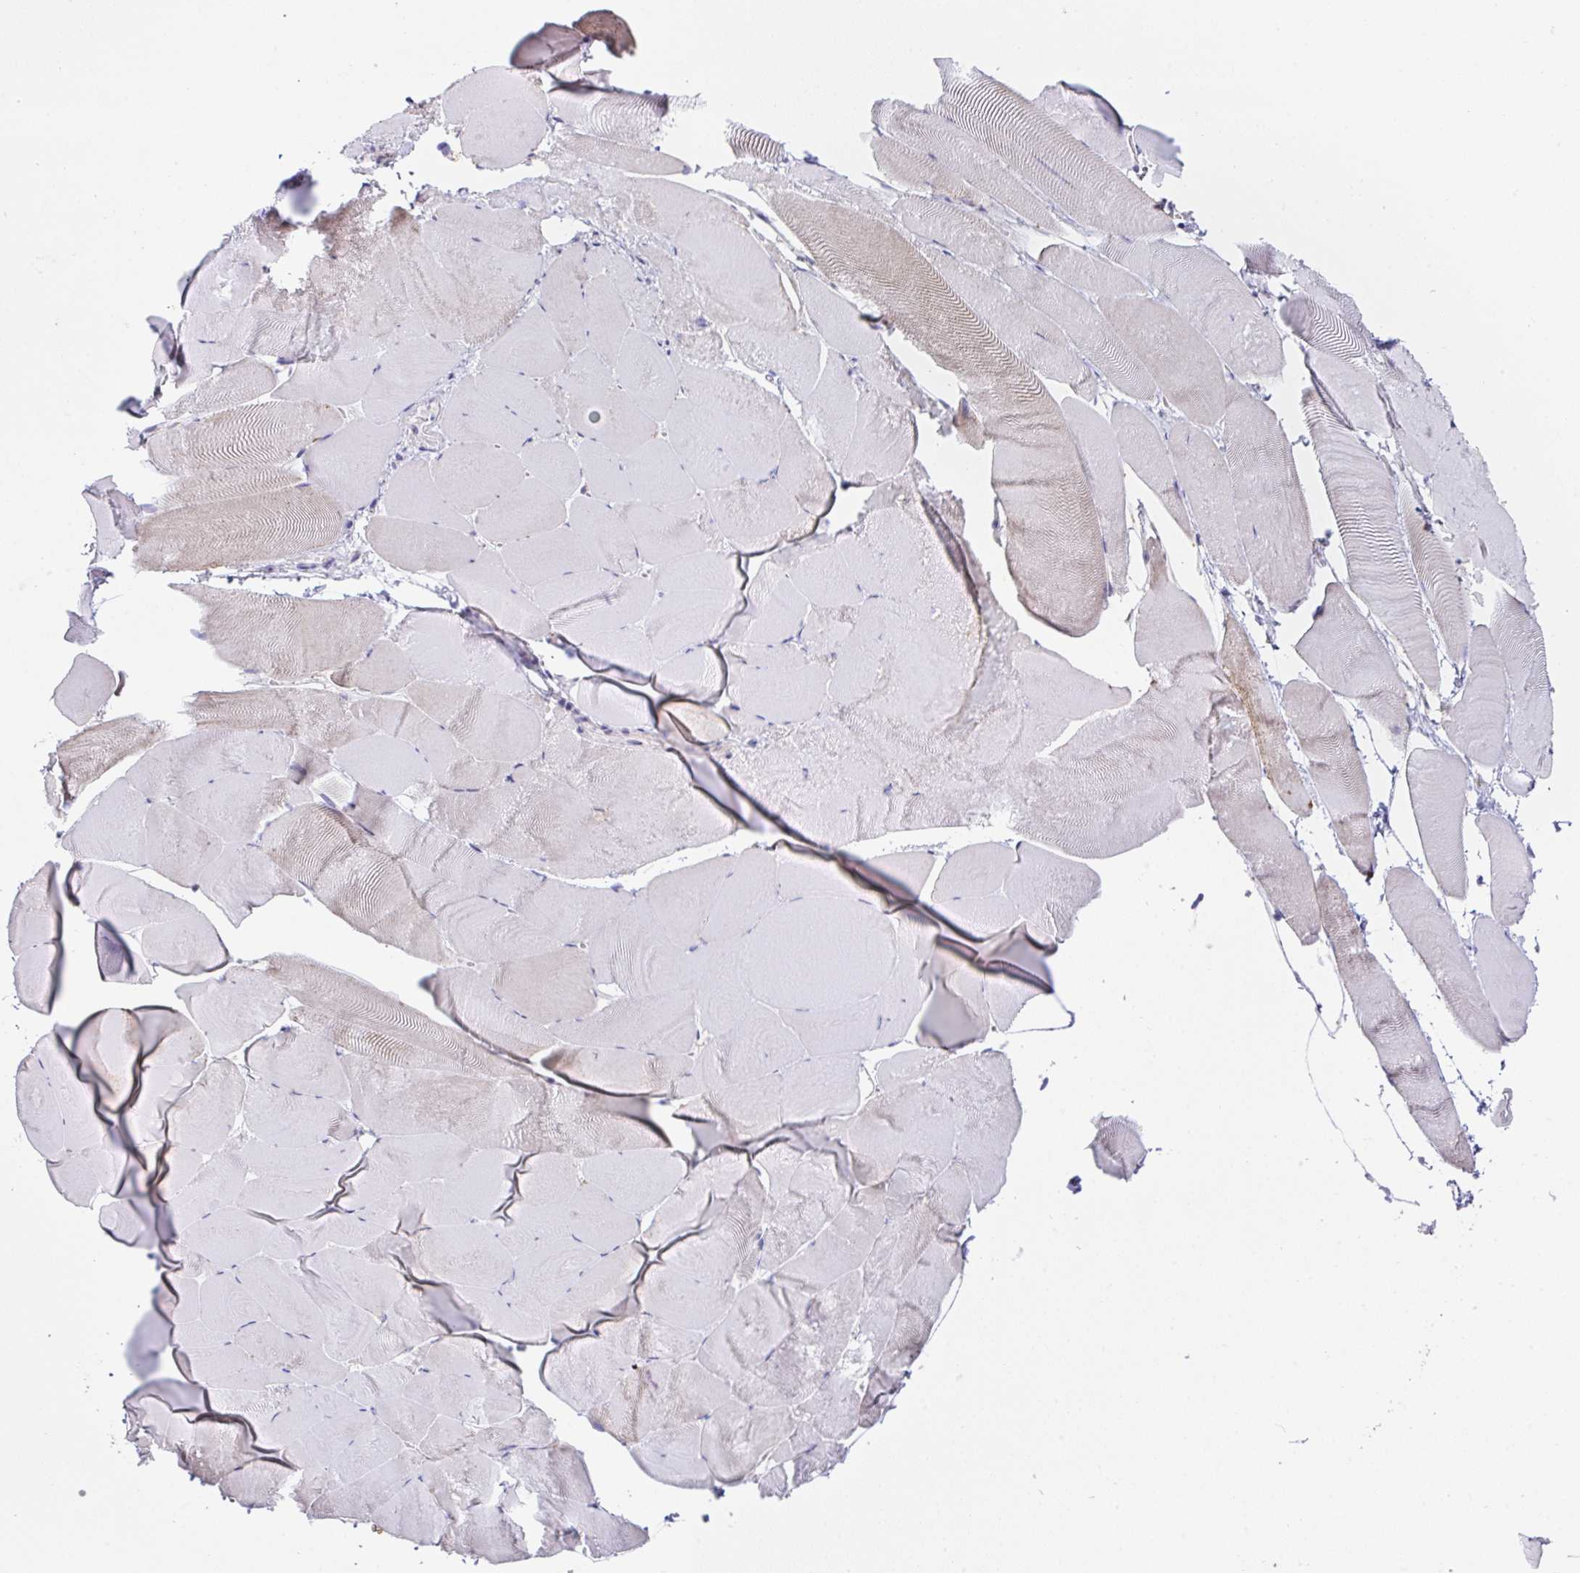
{"staining": {"intensity": "negative", "quantity": "none", "location": "none"}, "tissue": "skeletal muscle", "cell_type": "Myocytes", "image_type": "normal", "snomed": [{"axis": "morphology", "description": "Normal tissue, NOS"}, {"axis": "topography", "description": "Skeletal muscle"}], "caption": "Benign skeletal muscle was stained to show a protein in brown. There is no significant positivity in myocytes. (DAB (3,3'-diaminobenzidine) immunohistochemistry, high magnification).", "gene": "FAU", "patient": {"sex": "female", "age": 64}}